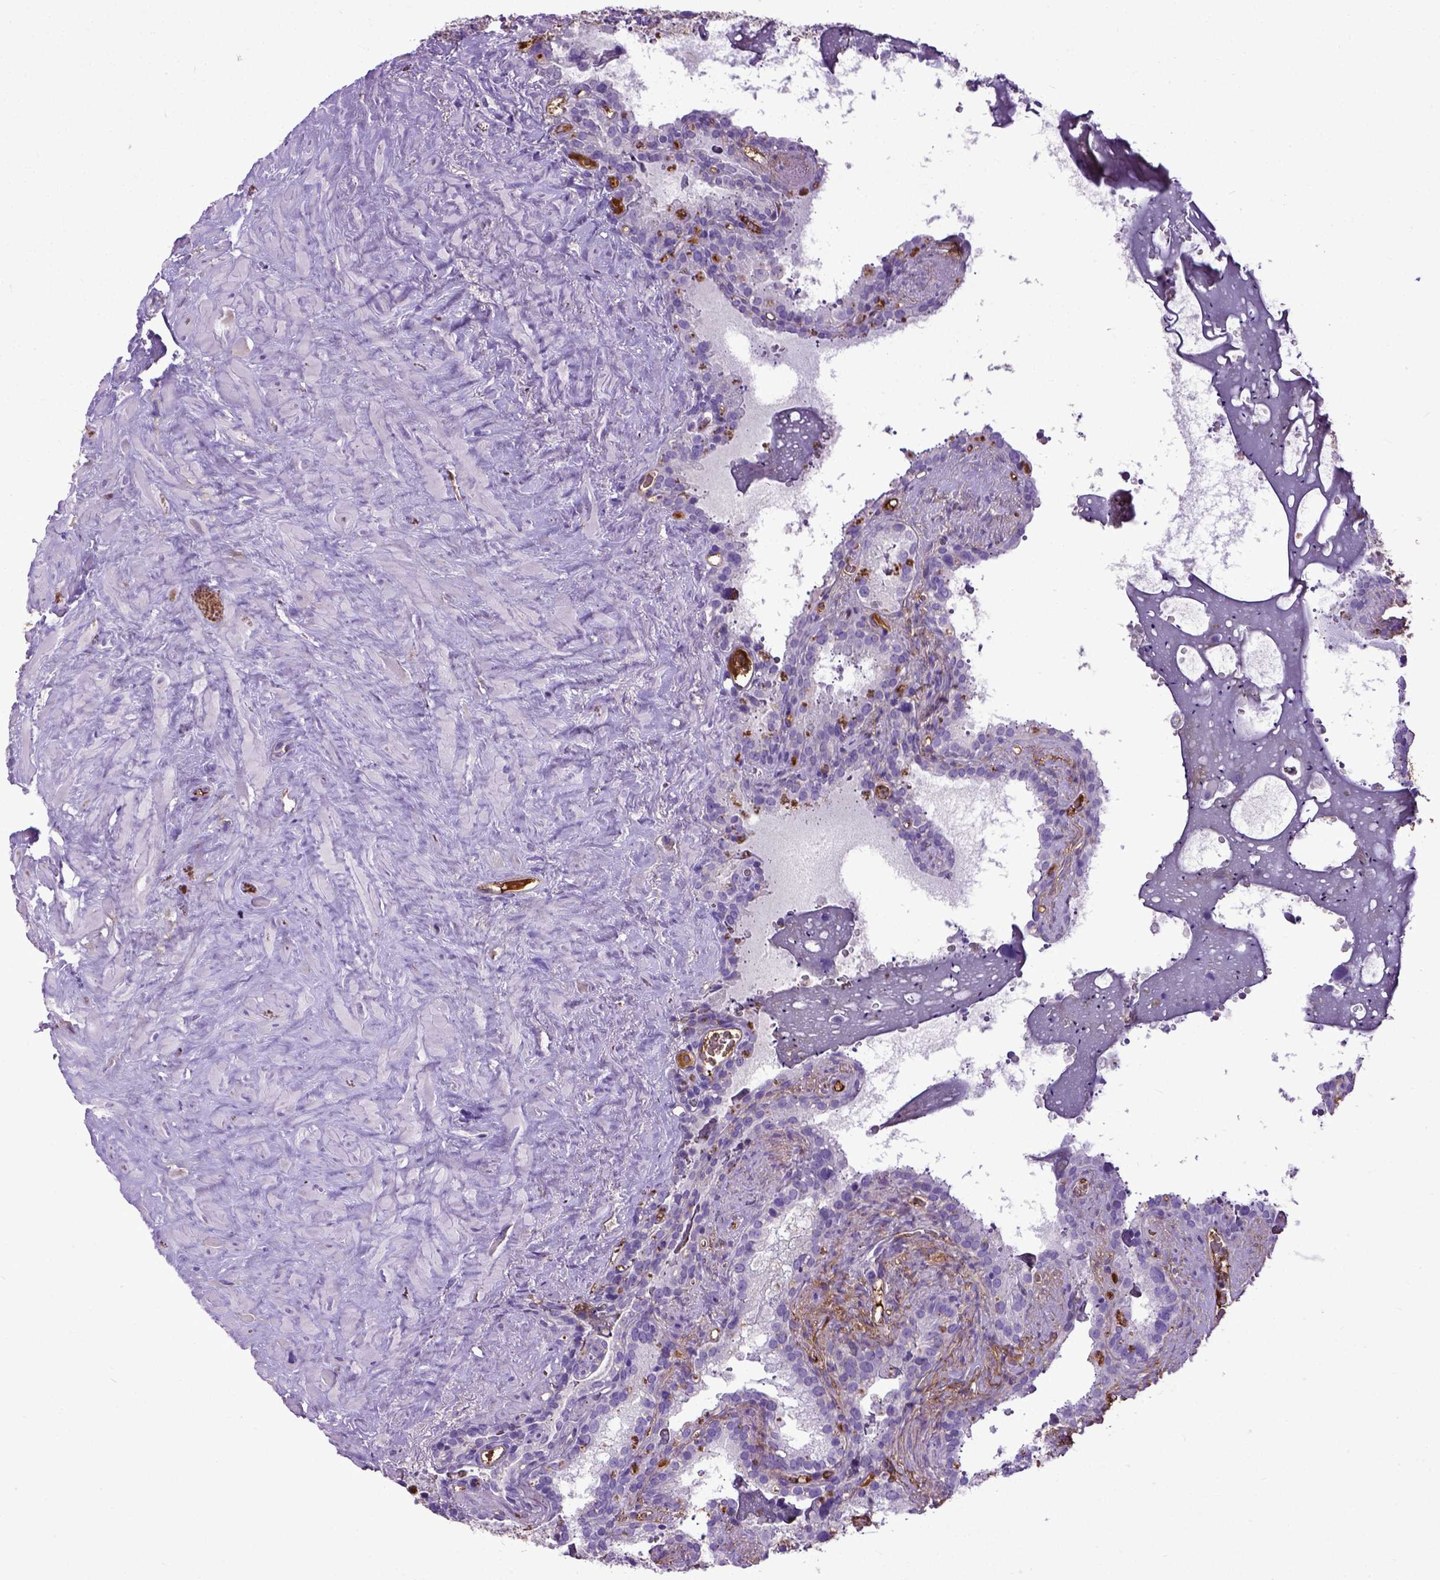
{"staining": {"intensity": "negative", "quantity": "none", "location": "none"}, "tissue": "seminal vesicle", "cell_type": "Glandular cells", "image_type": "normal", "snomed": [{"axis": "morphology", "description": "Normal tissue, NOS"}, {"axis": "topography", "description": "Prostate"}, {"axis": "topography", "description": "Seminal veicle"}], "caption": "A photomicrograph of human seminal vesicle is negative for staining in glandular cells. The staining was performed using DAB to visualize the protein expression in brown, while the nuclei were stained in blue with hematoxylin (Magnification: 20x).", "gene": "ADAMTS8", "patient": {"sex": "male", "age": 71}}